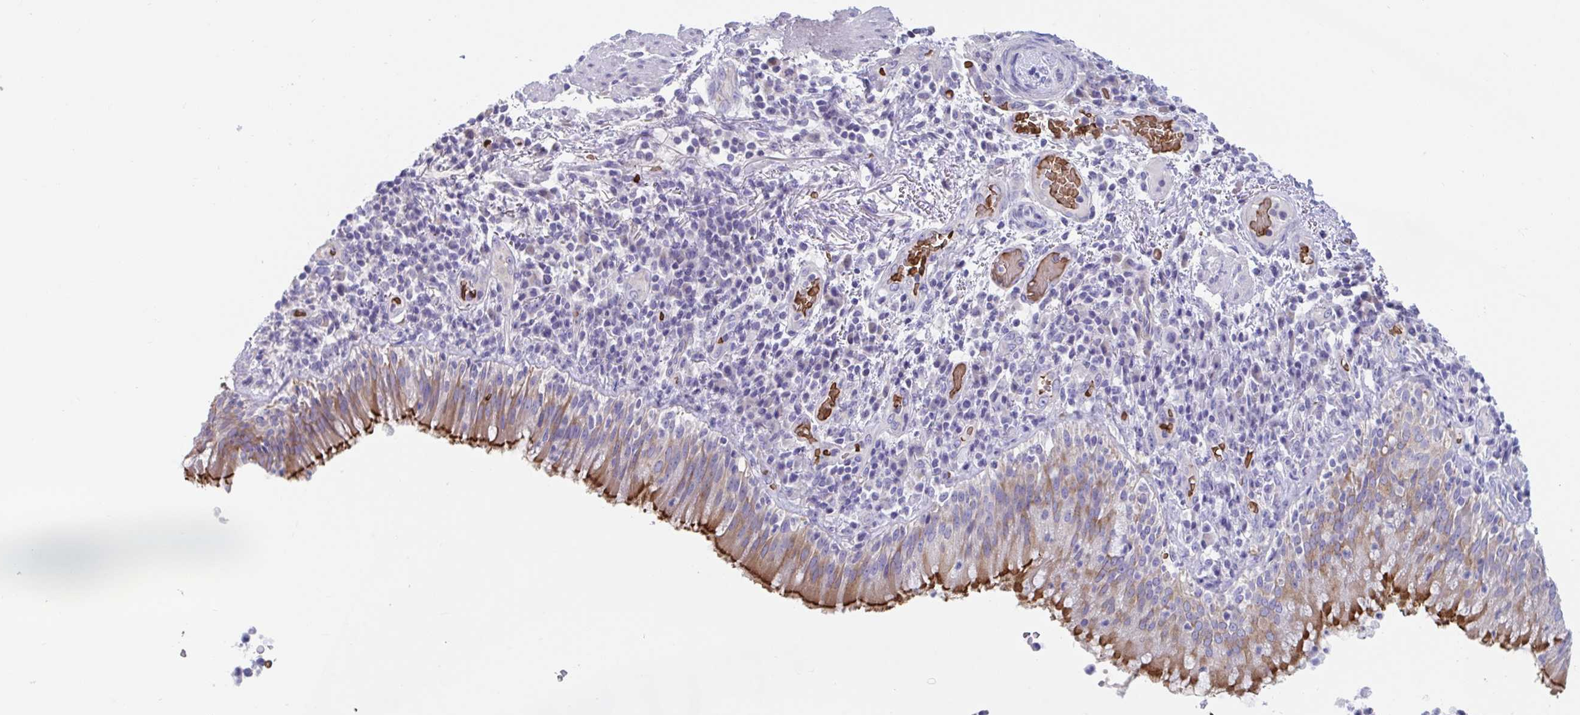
{"staining": {"intensity": "strong", "quantity": ">75%", "location": "cytoplasmic/membranous"}, "tissue": "bronchus", "cell_type": "Respiratory epithelial cells", "image_type": "normal", "snomed": [{"axis": "morphology", "description": "Normal tissue, NOS"}, {"axis": "topography", "description": "Cartilage tissue"}, {"axis": "topography", "description": "Bronchus"}], "caption": "A high amount of strong cytoplasmic/membranous expression is appreciated in about >75% of respiratory epithelial cells in benign bronchus. (DAB IHC, brown staining for protein, blue staining for nuclei).", "gene": "TTC30A", "patient": {"sex": "male", "age": 56}}